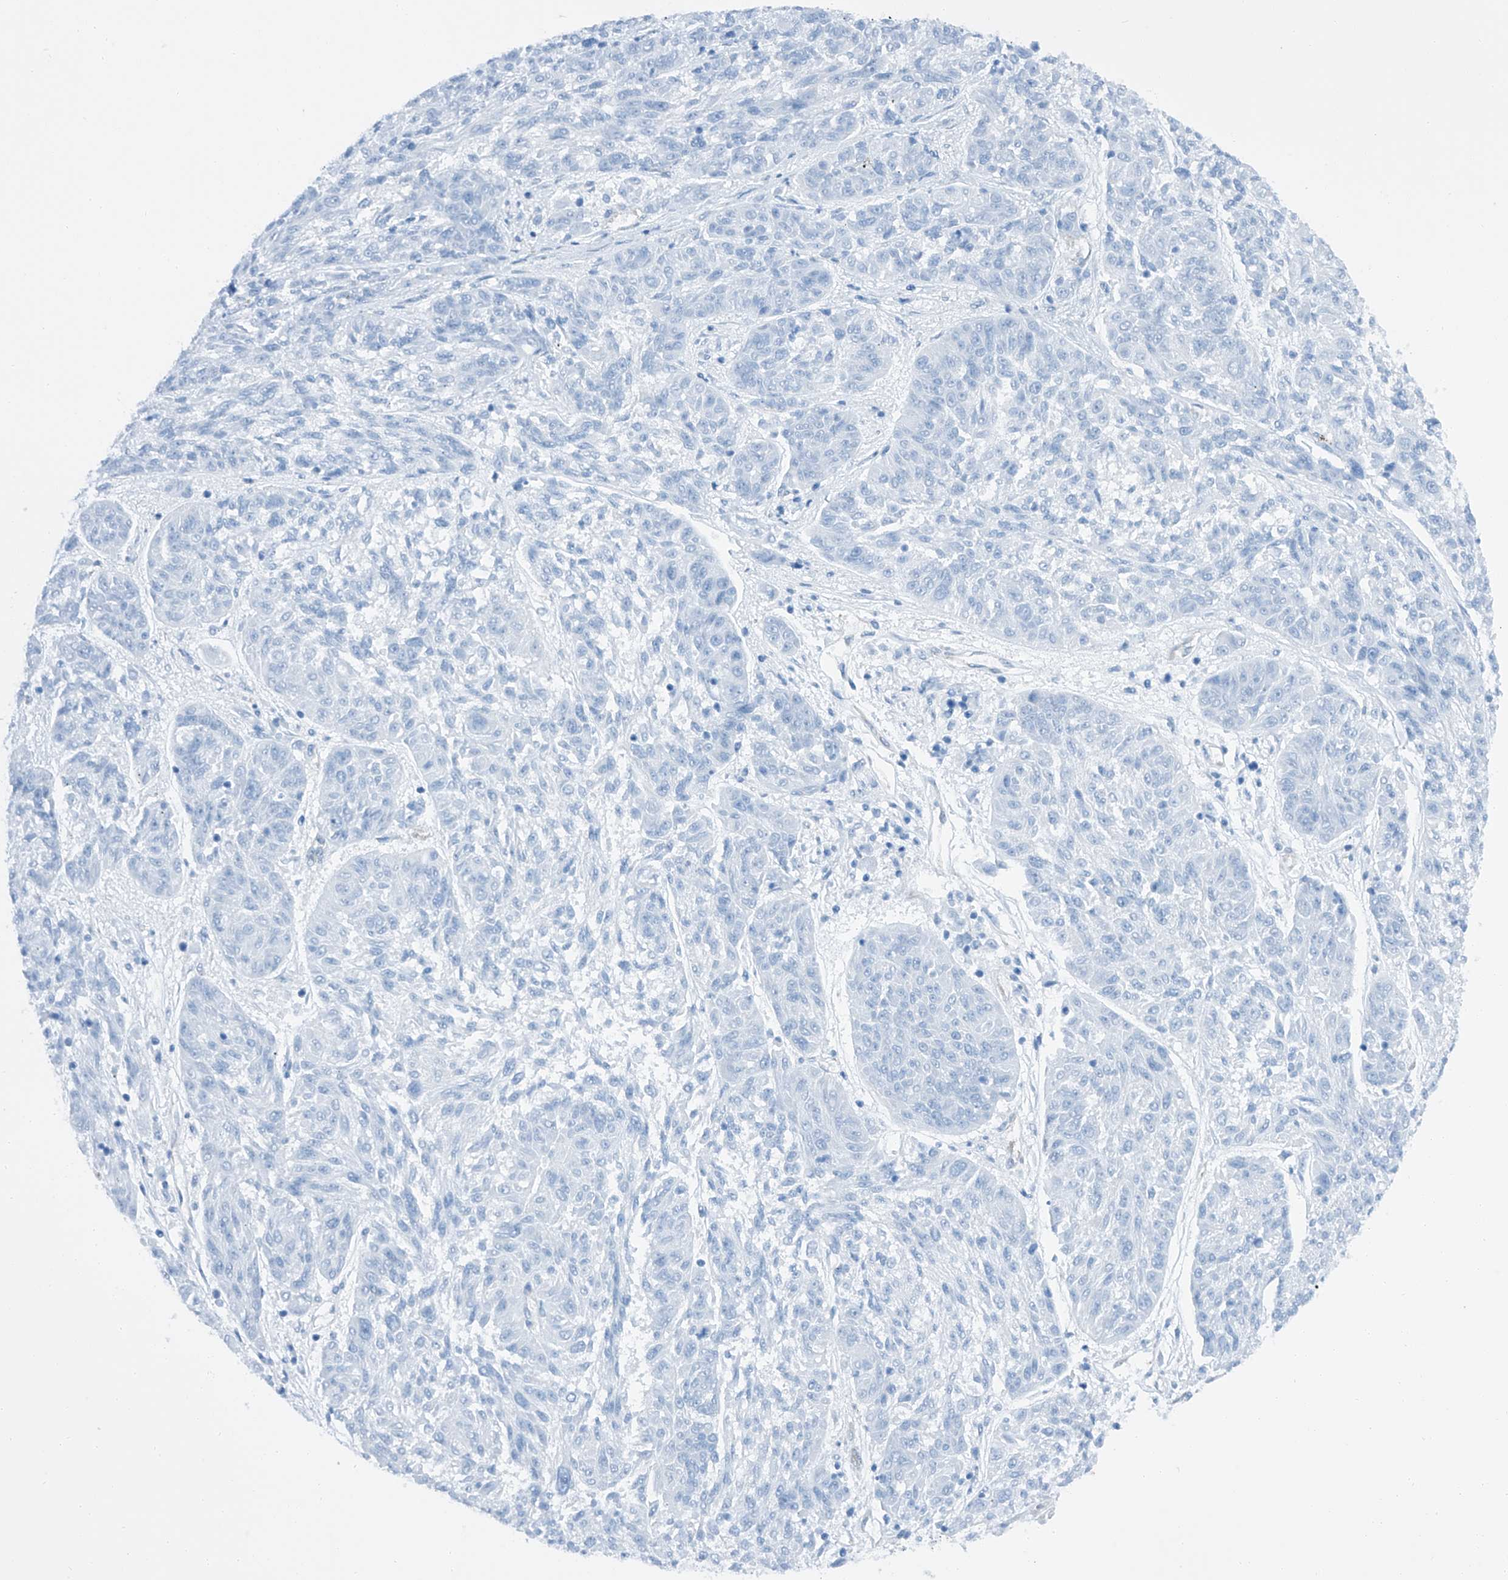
{"staining": {"intensity": "negative", "quantity": "none", "location": "none"}, "tissue": "melanoma", "cell_type": "Tumor cells", "image_type": "cancer", "snomed": [{"axis": "morphology", "description": "Malignant melanoma, NOS"}, {"axis": "topography", "description": "Skin"}], "caption": "The image exhibits no significant expression in tumor cells of melanoma.", "gene": "MAGI1", "patient": {"sex": "male", "age": 53}}